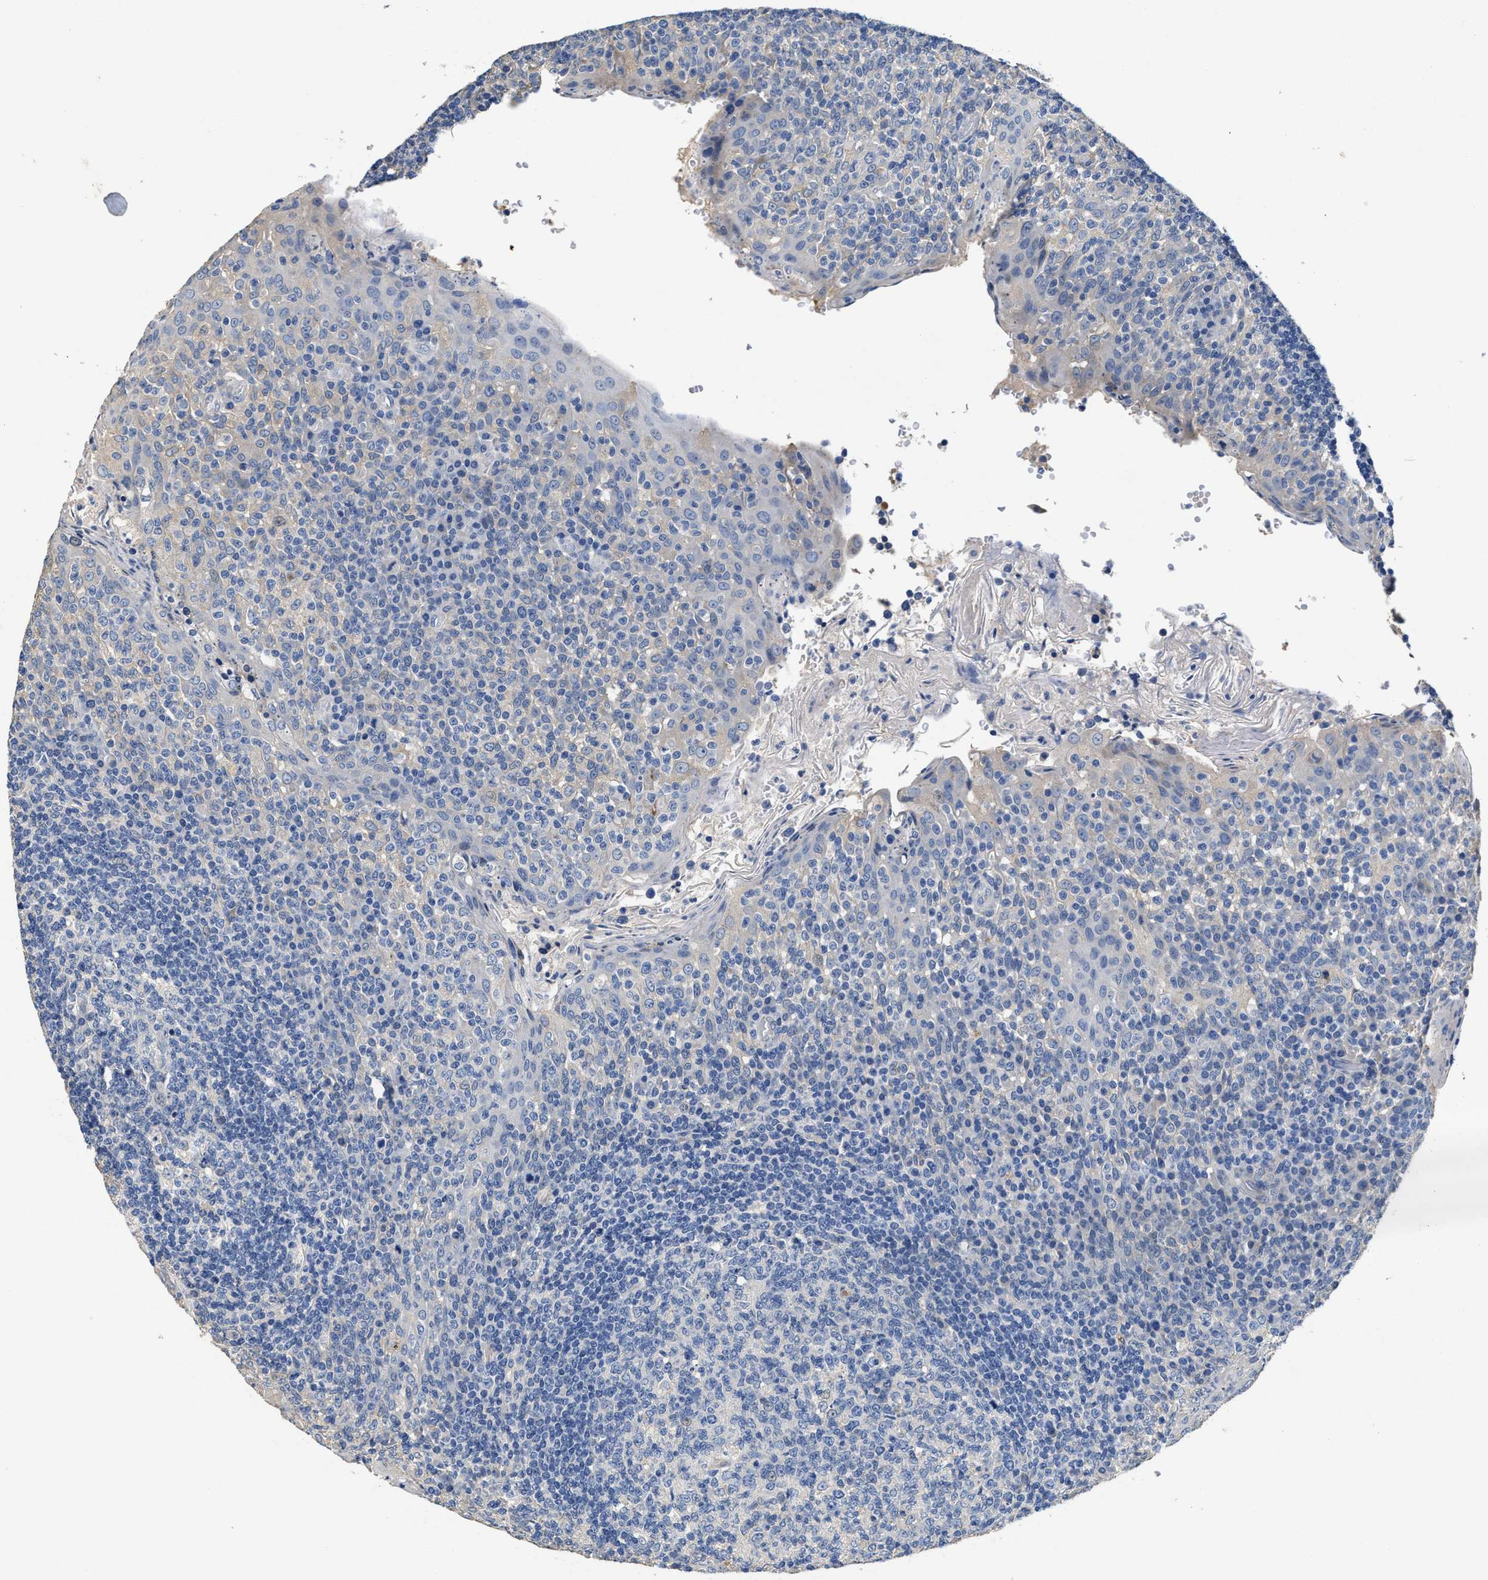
{"staining": {"intensity": "negative", "quantity": "none", "location": "none"}, "tissue": "tonsil", "cell_type": "Germinal center cells", "image_type": "normal", "snomed": [{"axis": "morphology", "description": "Normal tissue, NOS"}, {"axis": "topography", "description": "Tonsil"}], "caption": "High power microscopy histopathology image of an immunohistochemistry (IHC) micrograph of unremarkable tonsil, revealing no significant positivity in germinal center cells.", "gene": "PEG10", "patient": {"sex": "female", "age": 19}}